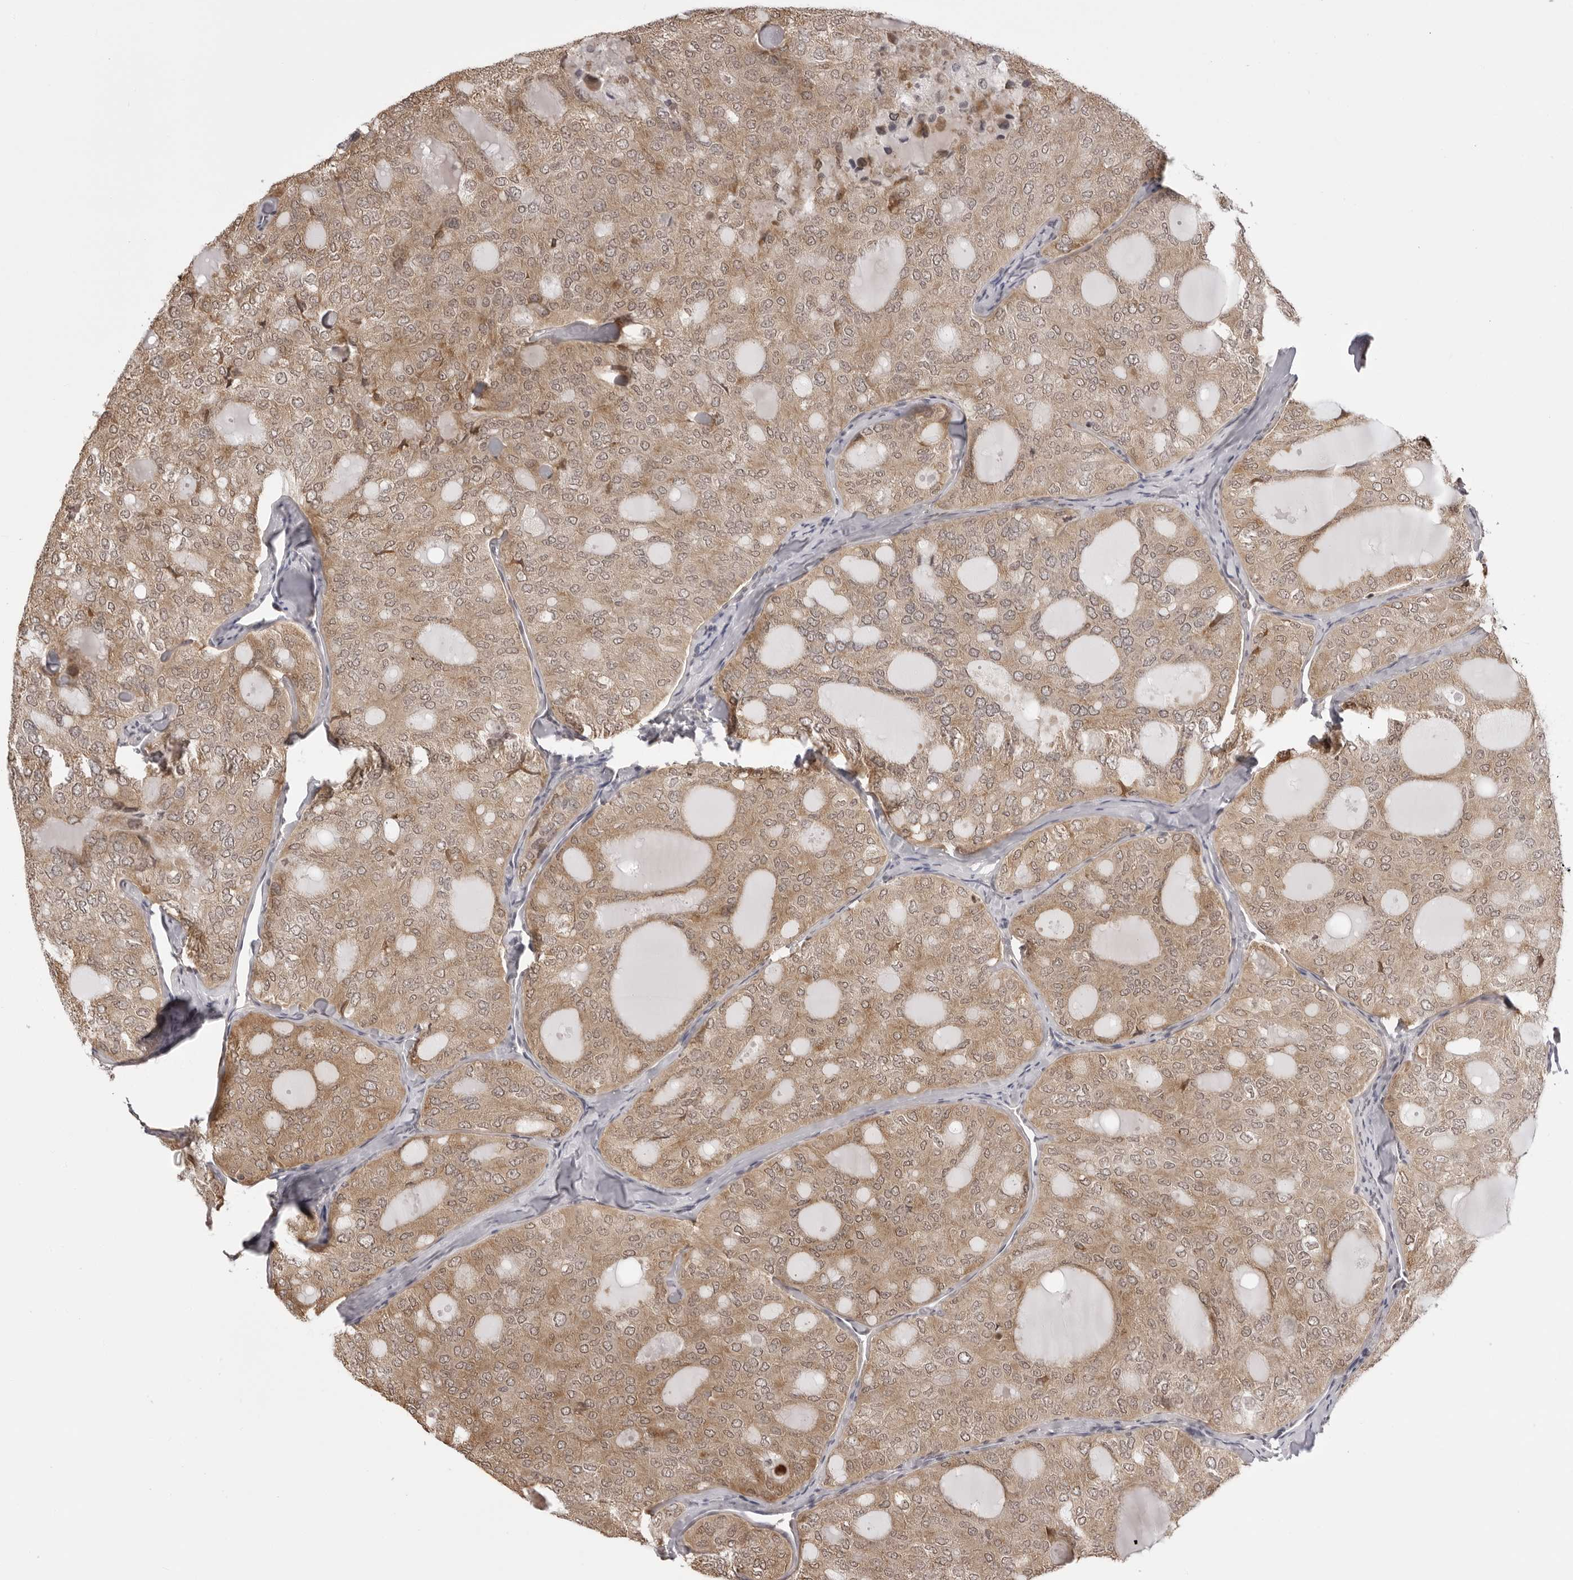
{"staining": {"intensity": "moderate", "quantity": ">75%", "location": "cytoplasmic/membranous,nuclear"}, "tissue": "thyroid cancer", "cell_type": "Tumor cells", "image_type": "cancer", "snomed": [{"axis": "morphology", "description": "Follicular adenoma carcinoma, NOS"}, {"axis": "topography", "description": "Thyroid gland"}], "caption": "Protein staining of thyroid cancer (follicular adenoma carcinoma) tissue demonstrates moderate cytoplasmic/membranous and nuclear expression in approximately >75% of tumor cells.", "gene": "ZC3H11A", "patient": {"sex": "male", "age": 75}}